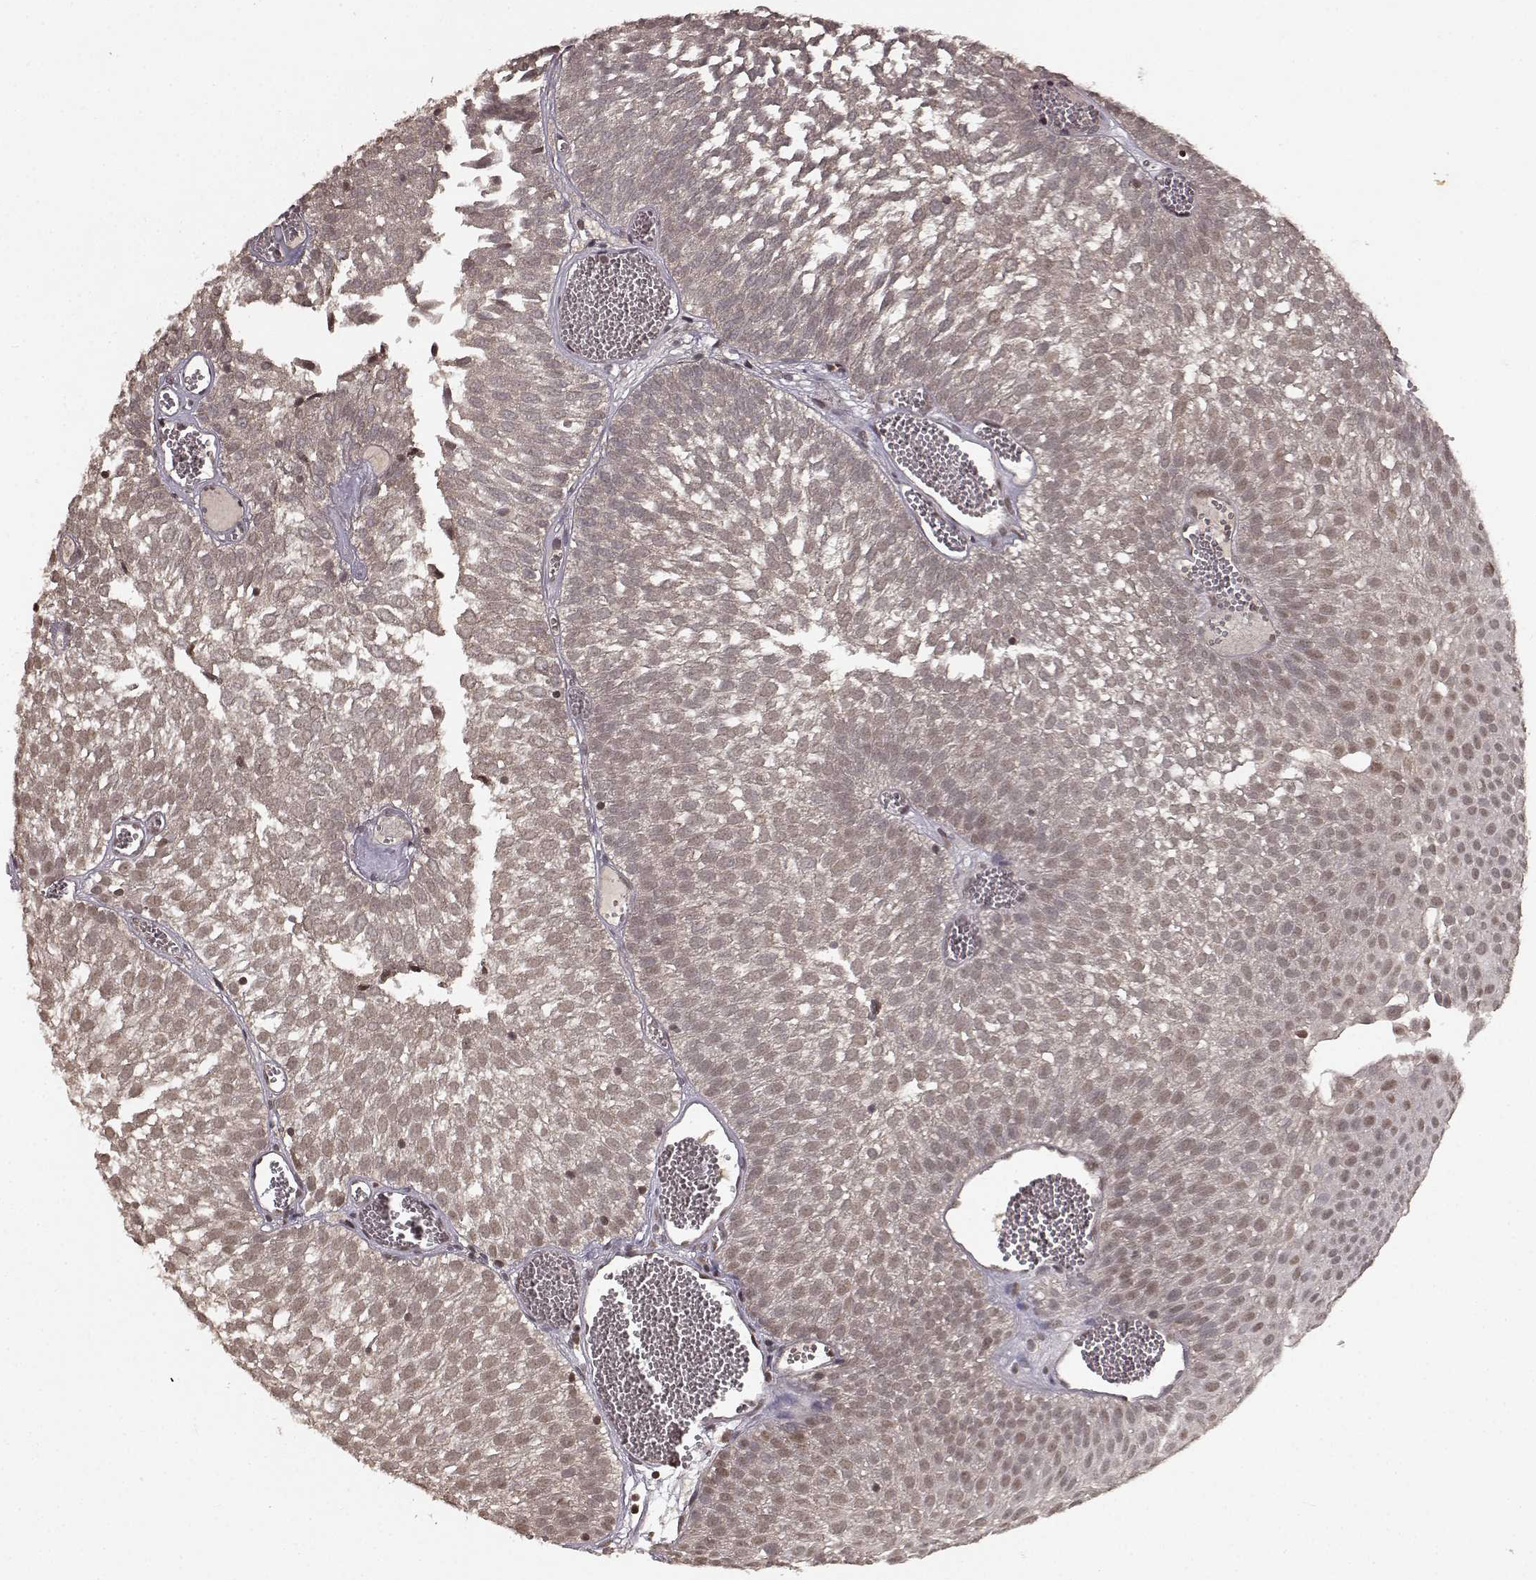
{"staining": {"intensity": "negative", "quantity": "none", "location": "none"}, "tissue": "urothelial cancer", "cell_type": "Tumor cells", "image_type": "cancer", "snomed": [{"axis": "morphology", "description": "Urothelial carcinoma, Low grade"}, {"axis": "topography", "description": "Urinary bladder"}], "caption": "Protein analysis of urothelial carcinoma (low-grade) reveals no significant positivity in tumor cells.", "gene": "NTRK2", "patient": {"sex": "male", "age": 52}}